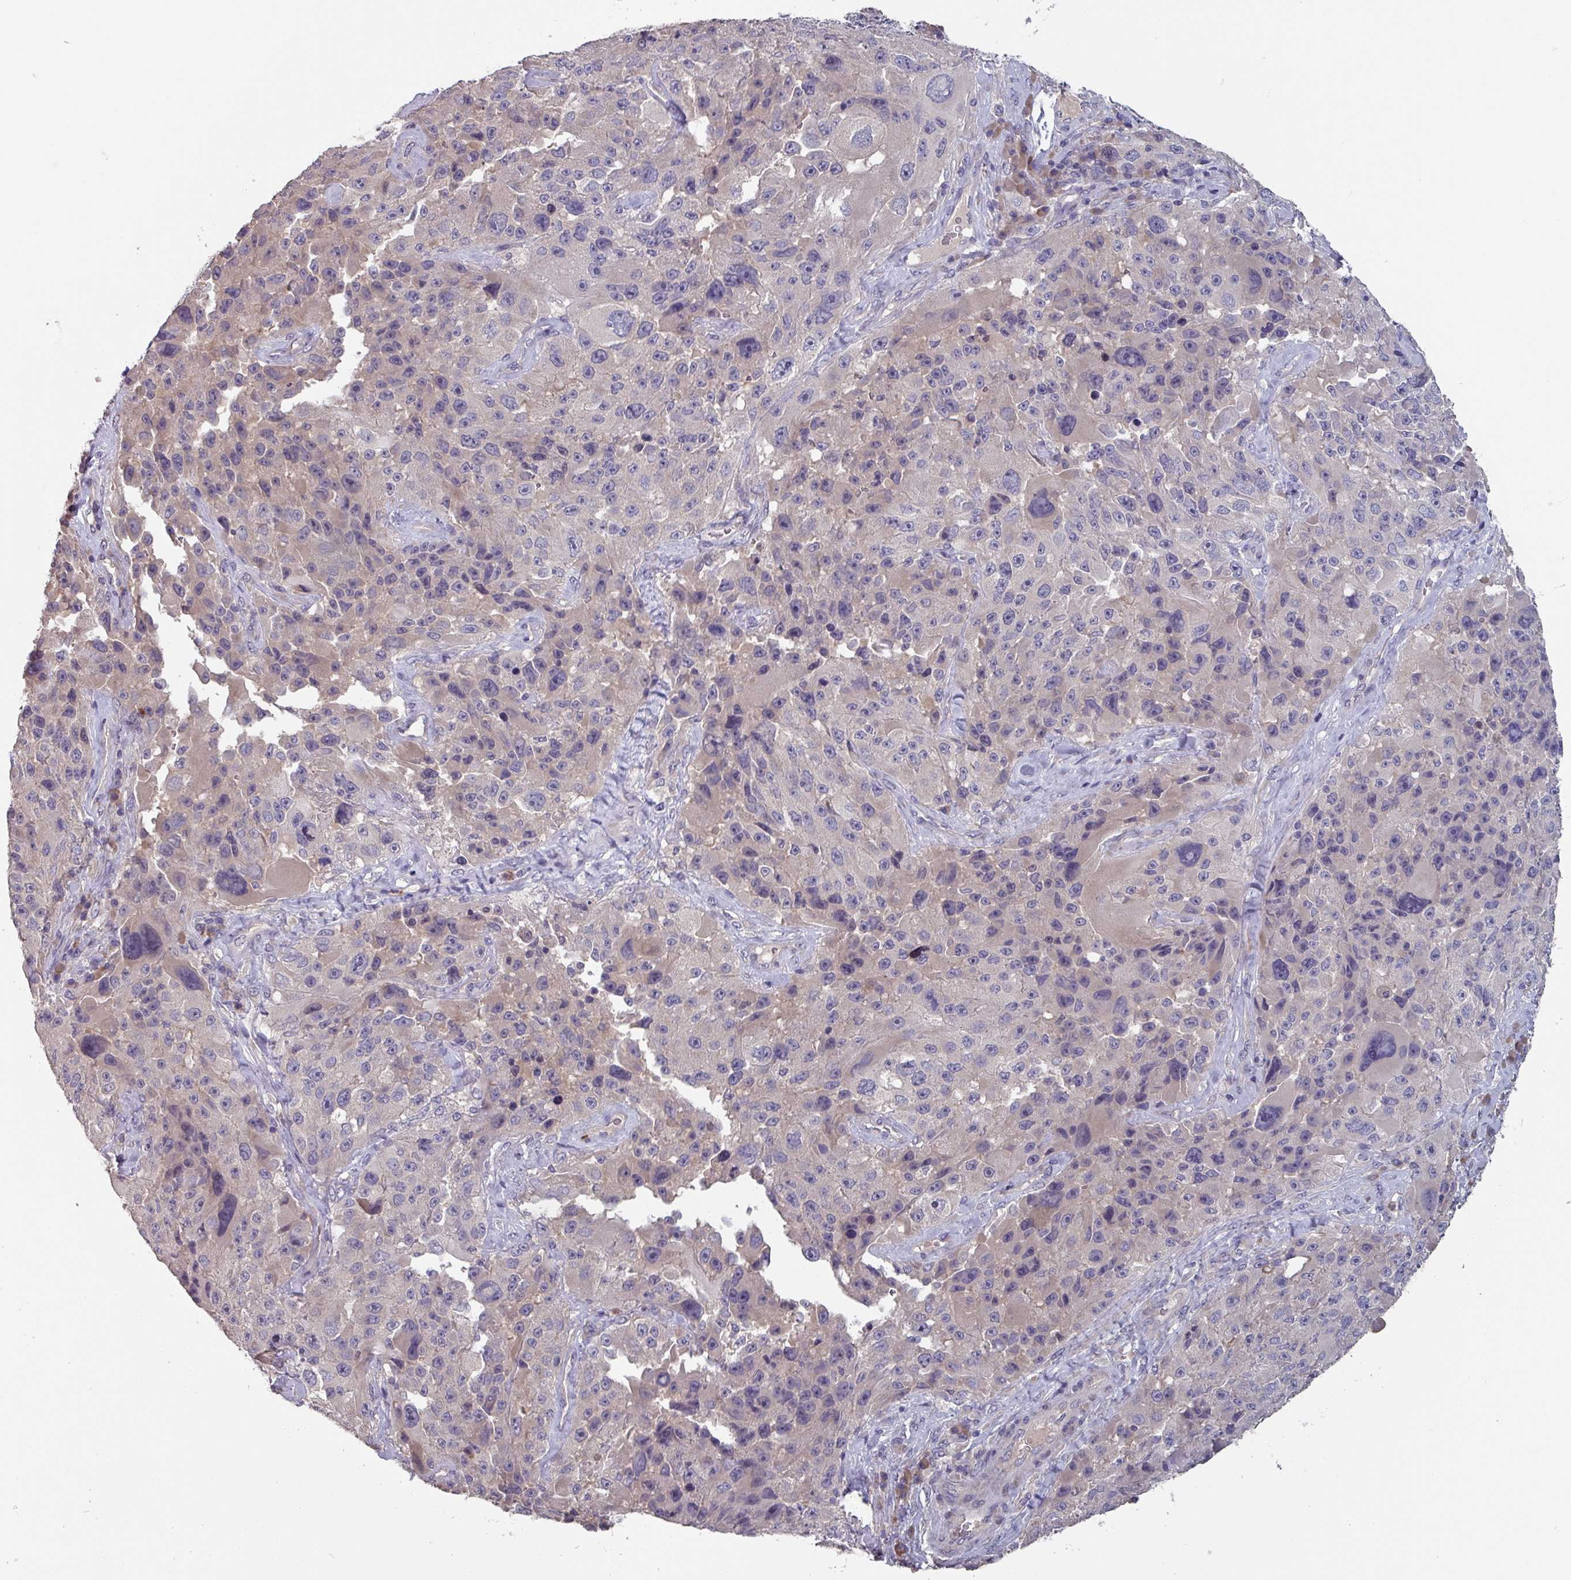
{"staining": {"intensity": "weak", "quantity": "<25%", "location": "cytoplasmic/membranous"}, "tissue": "melanoma", "cell_type": "Tumor cells", "image_type": "cancer", "snomed": [{"axis": "morphology", "description": "Malignant melanoma, Metastatic site"}, {"axis": "topography", "description": "Lymph node"}], "caption": "This is an IHC image of human malignant melanoma (metastatic site). There is no positivity in tumor cells.", "gene": "PRAMEF8", "patient": {"sex": "male", "age": 62}}